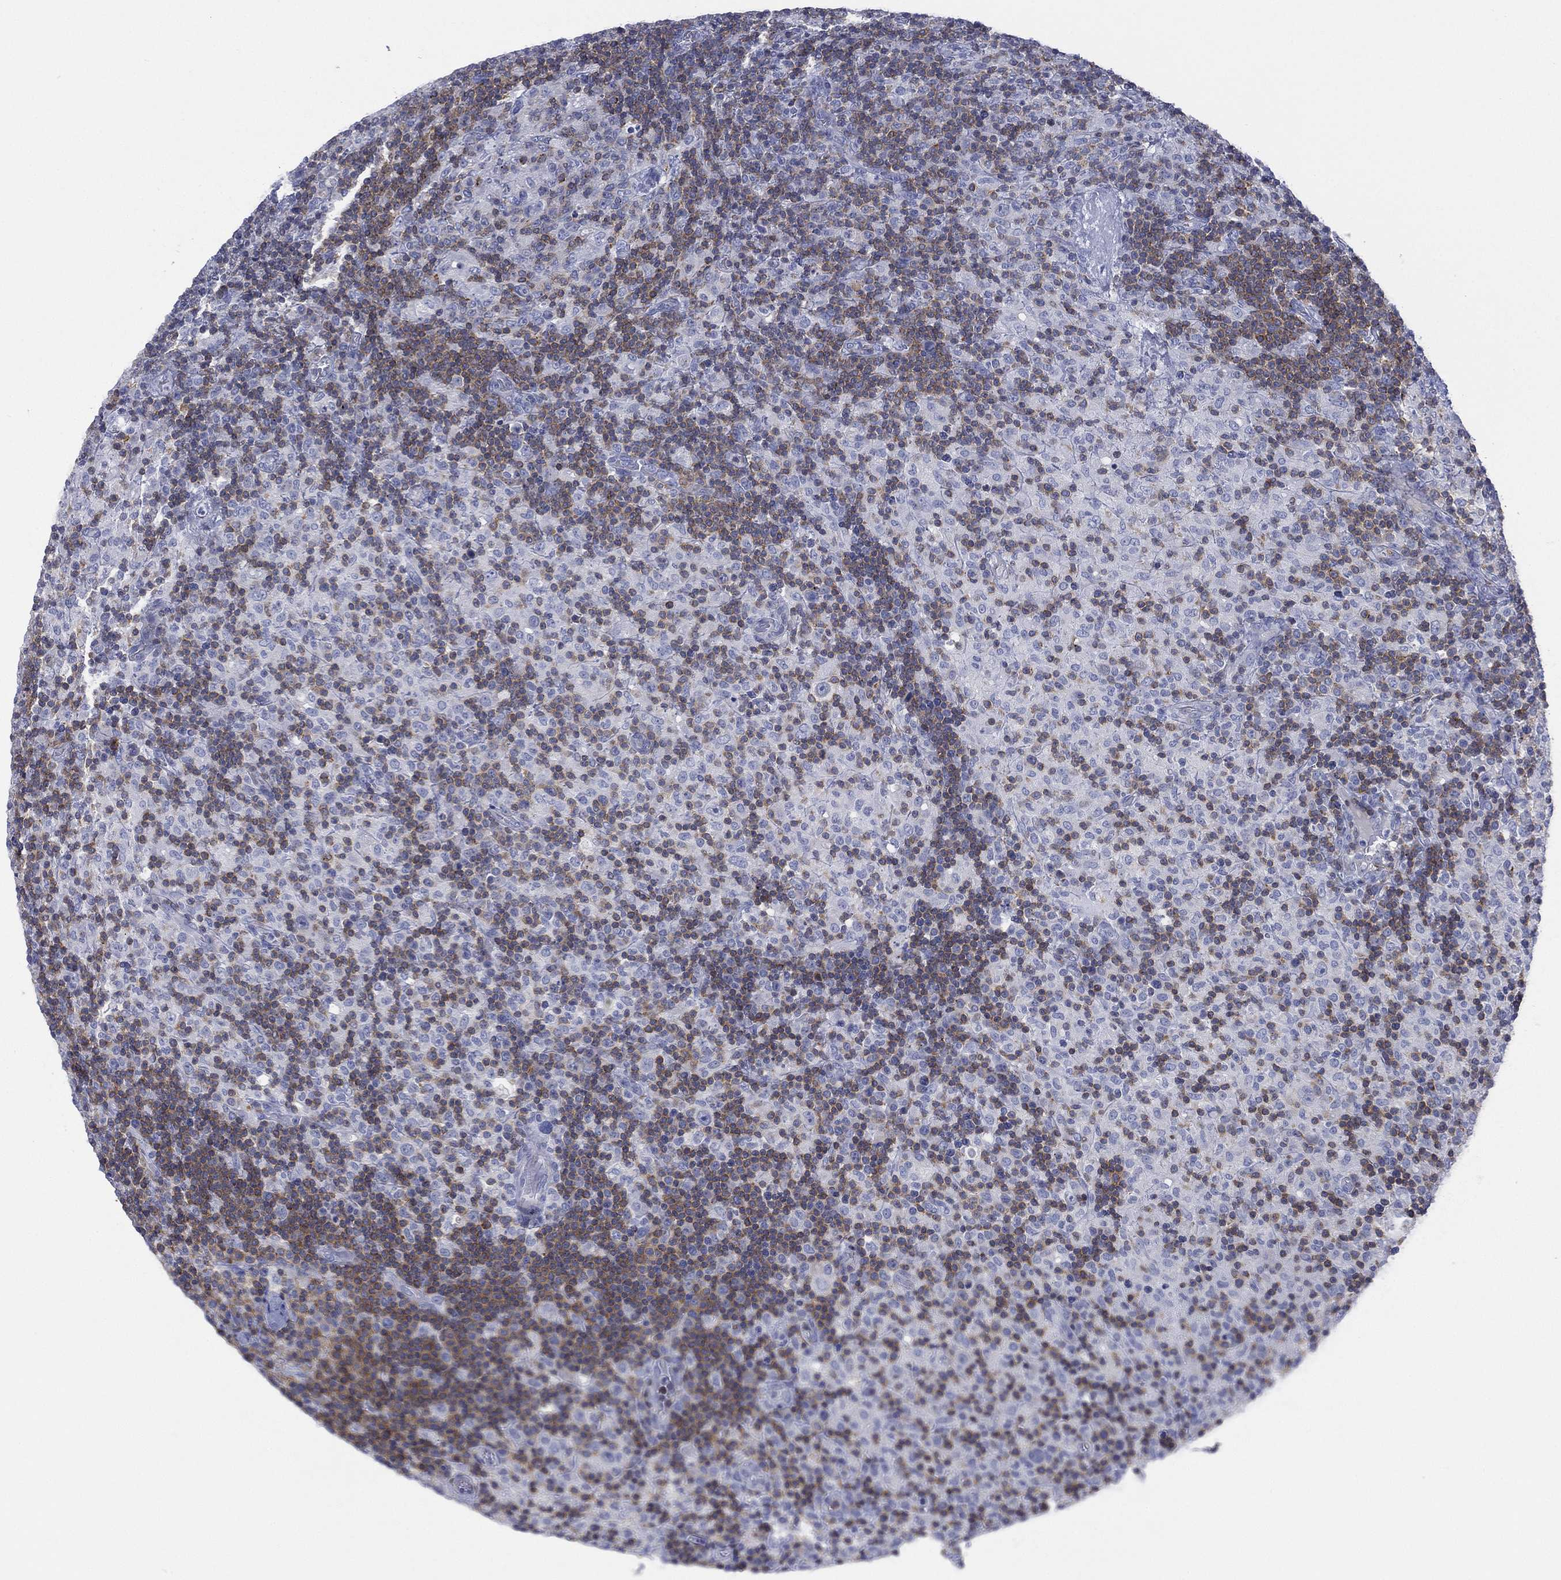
{"staining": {"intensity": "negative", "quantity": "none", "location": "none"}, "tissue": "lymphoma", "cell_type": "Tumor cells", "image_type": "cancer", "snomed": [{"axis": "morphology", "description": "Hodgkin's disease, NOS"}, {"axis": "topography", "description": "Lymph node"}], "caption": "There is no significant staining in tumor cells of lymphoma.", "gene": "SEPTIN1", "patient": {"sex": "male", "age": 70}}